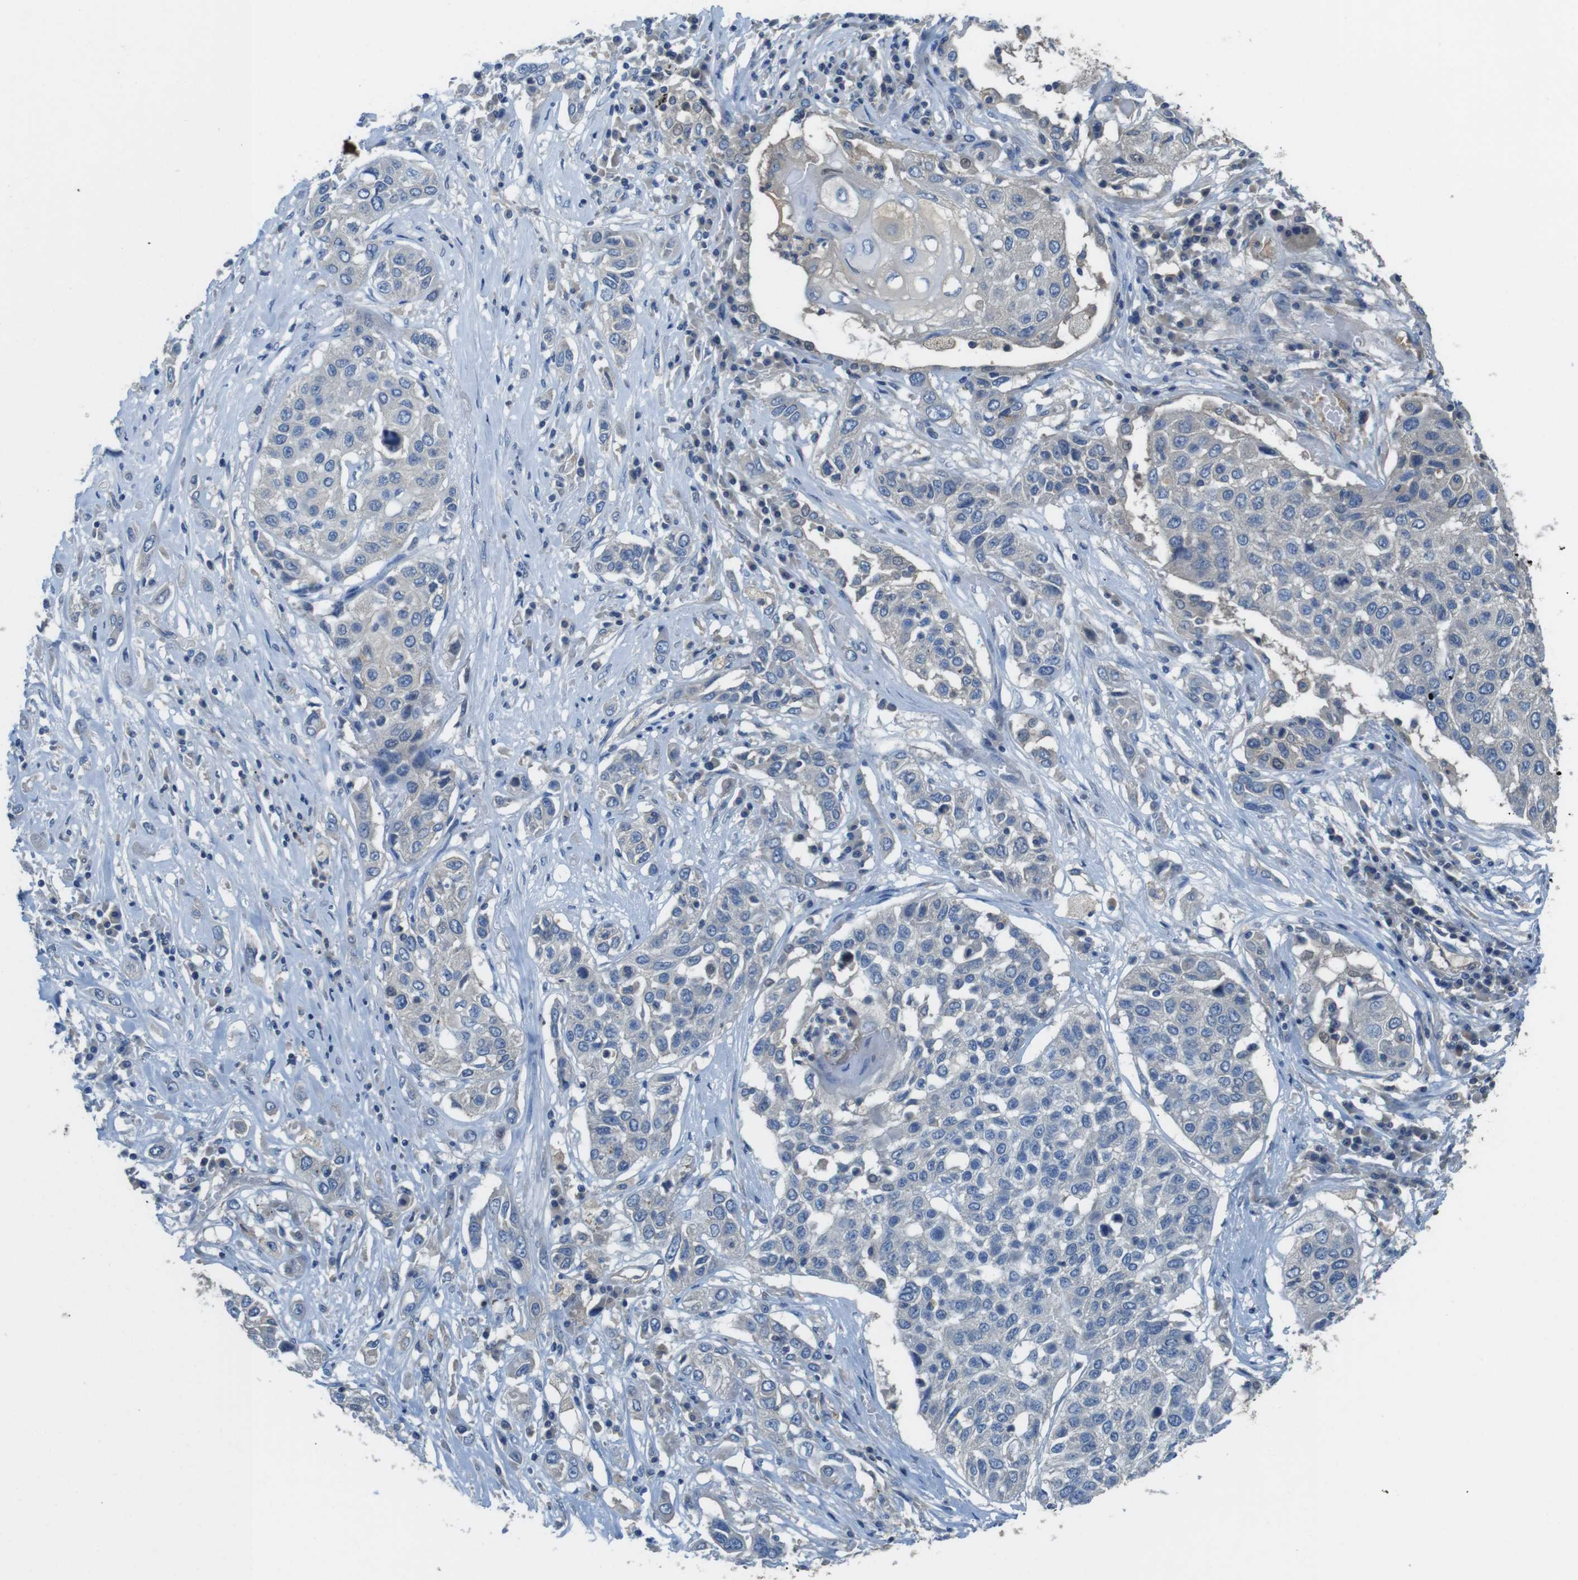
{"staining": {"intensity": "weak", "quantity": "<25%", "location": "cytoplasmic/membranous"}, "tissue": "lung cancer", "cell_type": "Tumor cells", "image_type": "cancer", "snomed": [{"axis": "morphology", "description": "Squamous cell carcinoma, NOS"}, {"axis": "topography", "description": "Lung"}], "caption": "Lung squamous cell carcinoma stained for a protein using IHC reveals no staining tumor cells.", "gene": "TMPRSS15", "patient": {"sex": "male", "age": 71}}